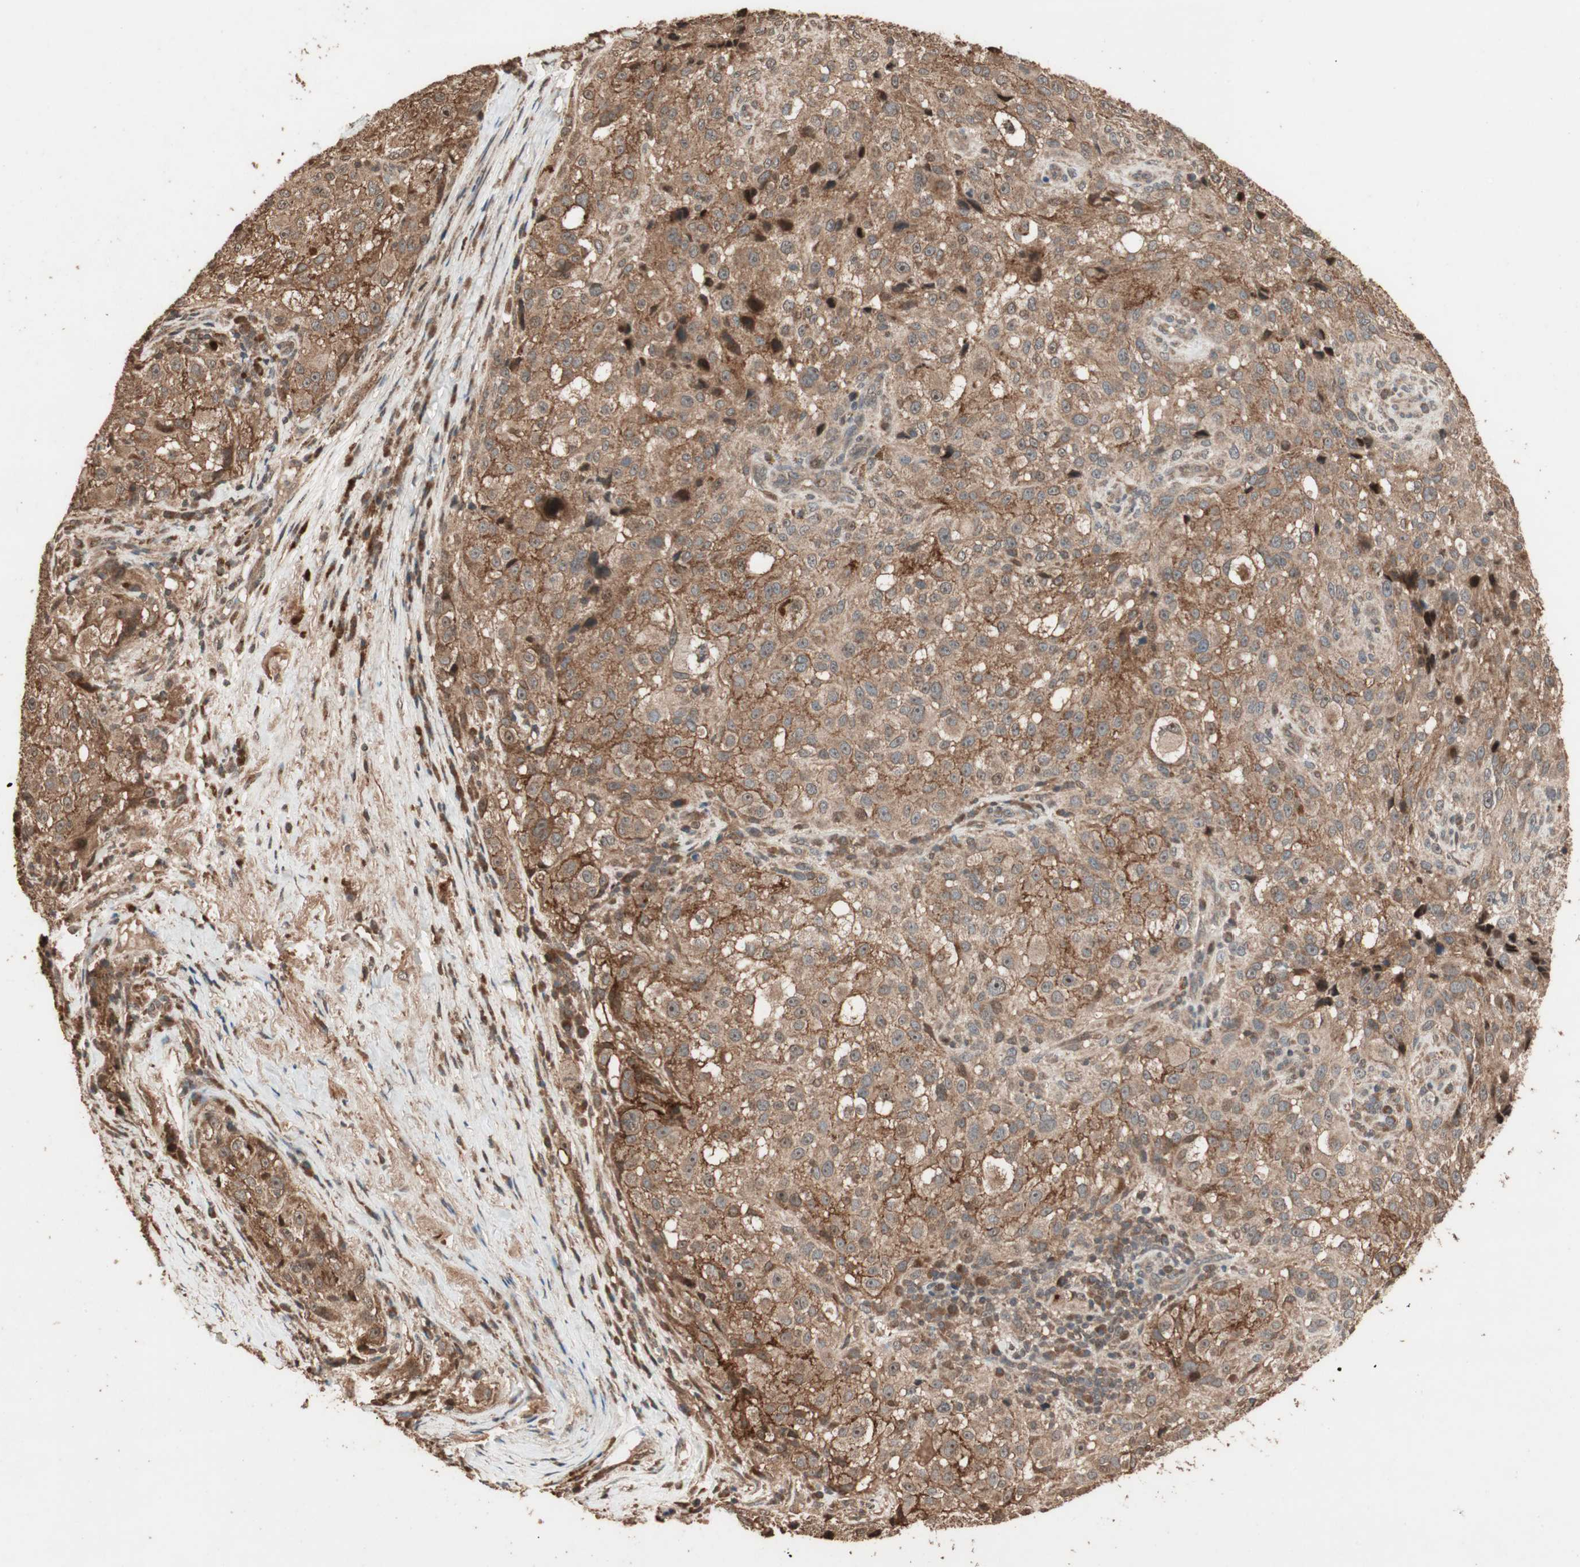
{"staining": {"intensity": "moderate", "quantity": ">75%", "location": "cytoplasmic/membranous"}, "tissue": "melanoma", "cell_type": "Tumor cells", "image_type": "cancer", "snomed": [{"axis": "morphology", "description": "Necrosis, NOS"}, {"axis": "morphology", "description": "Malignant melanoma, NOS"}, {"axis": "topography", "description": "Skin"}], "caption": "About >75% of tumor cells in human malignant melanoma show moderate cytoplasmic/membranous protein positivity as visualized by brown immunohistochemical staining.", "gene": "USP20", "patient": {"sex": "female", "age": 87}}